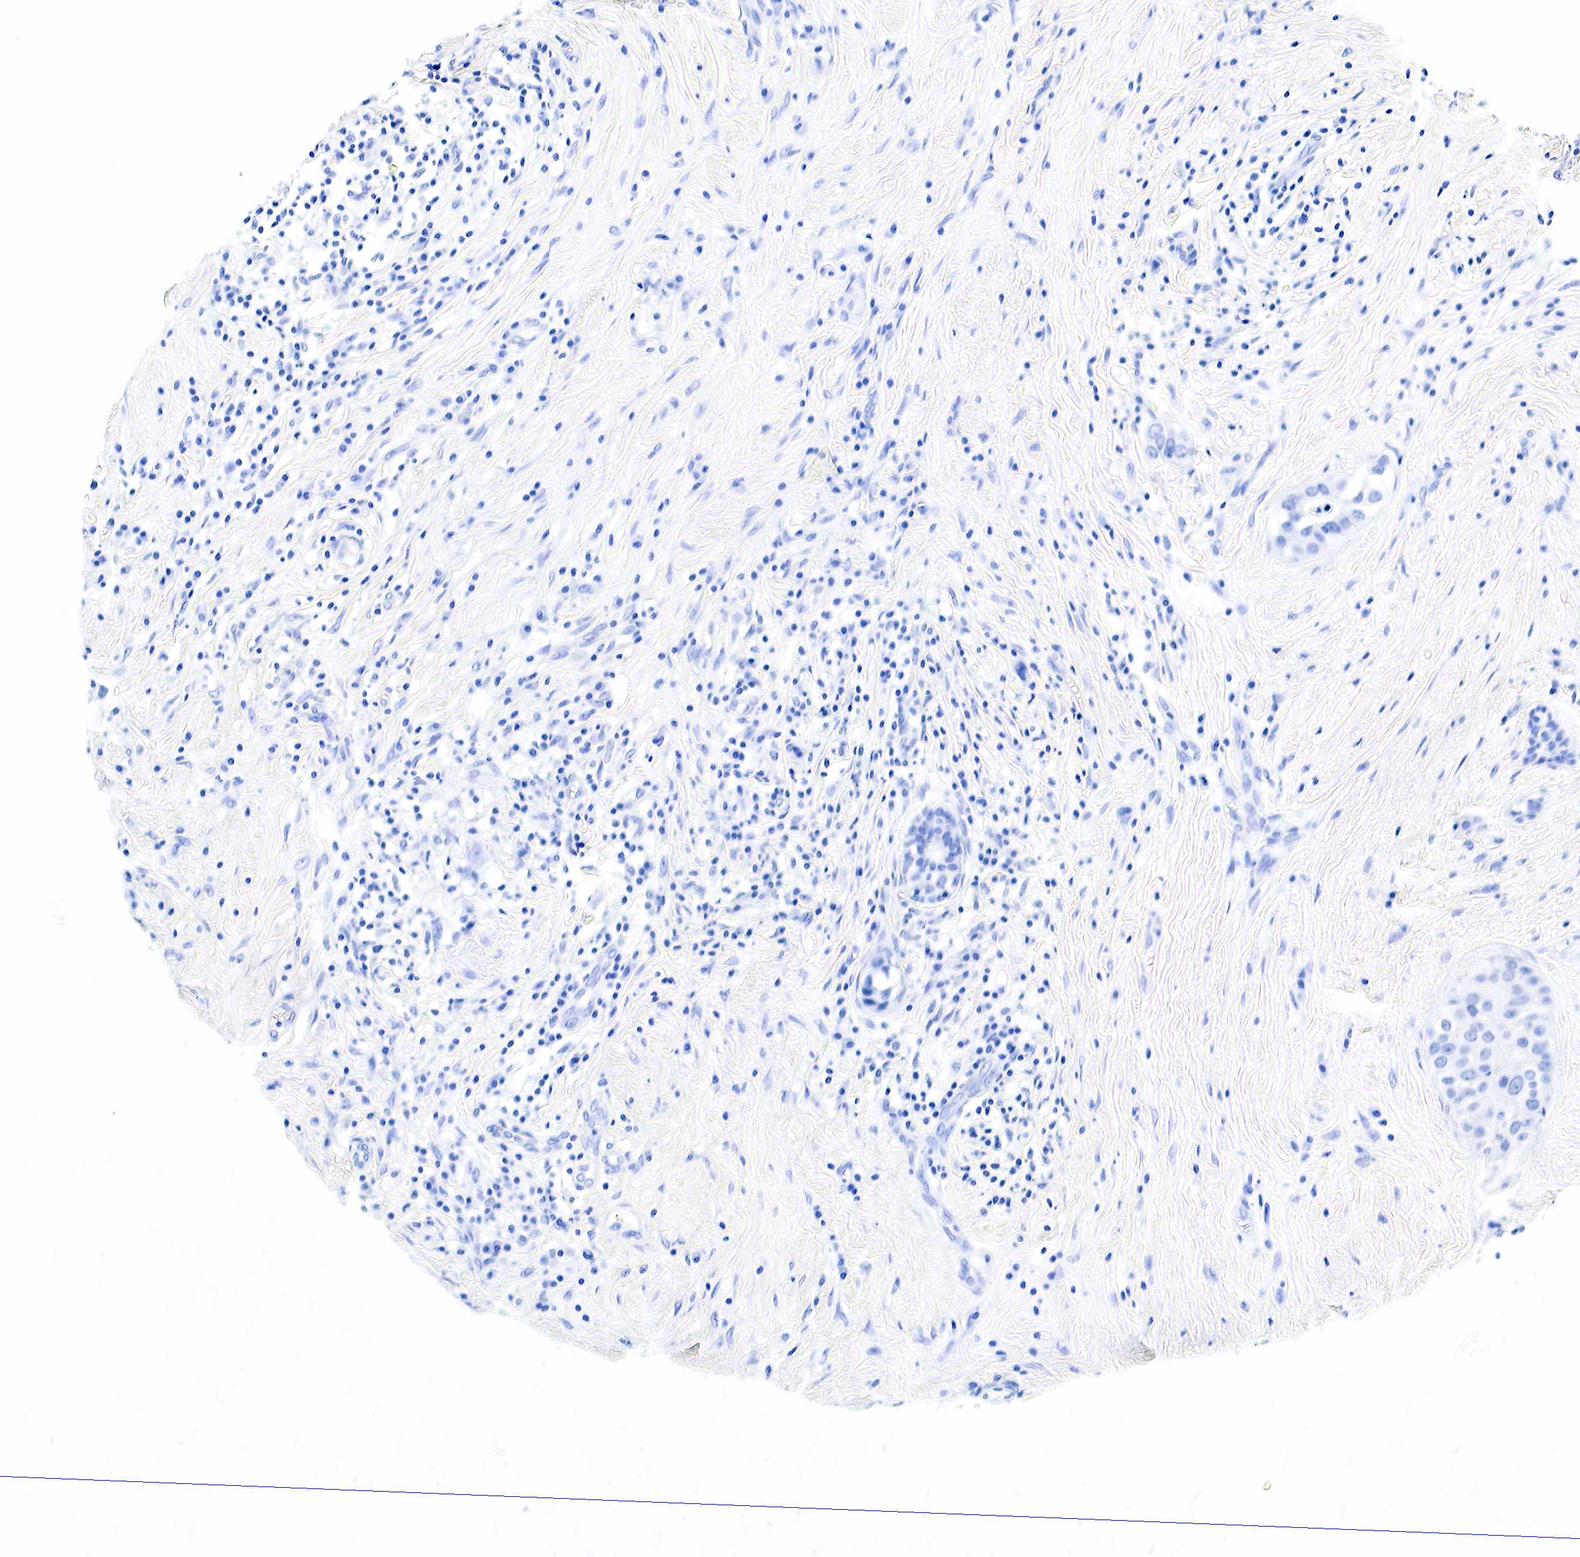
{"staining": {"intensity": "negative", "quantity": "none", "location": "none"}, "tissue": "breast cancer", "cell_type": "Tumor cells", "image_type": "cancer", "snomed": [{"axis": "morphology", "description": "Duct carcinoma"}, {"axis": "topography", "description": "Breast"}], "caption": "There is no significant expression in tumor cells of breast cancer.", "gene": "GAST", "patient": {"sex": "female", "age": 55}}